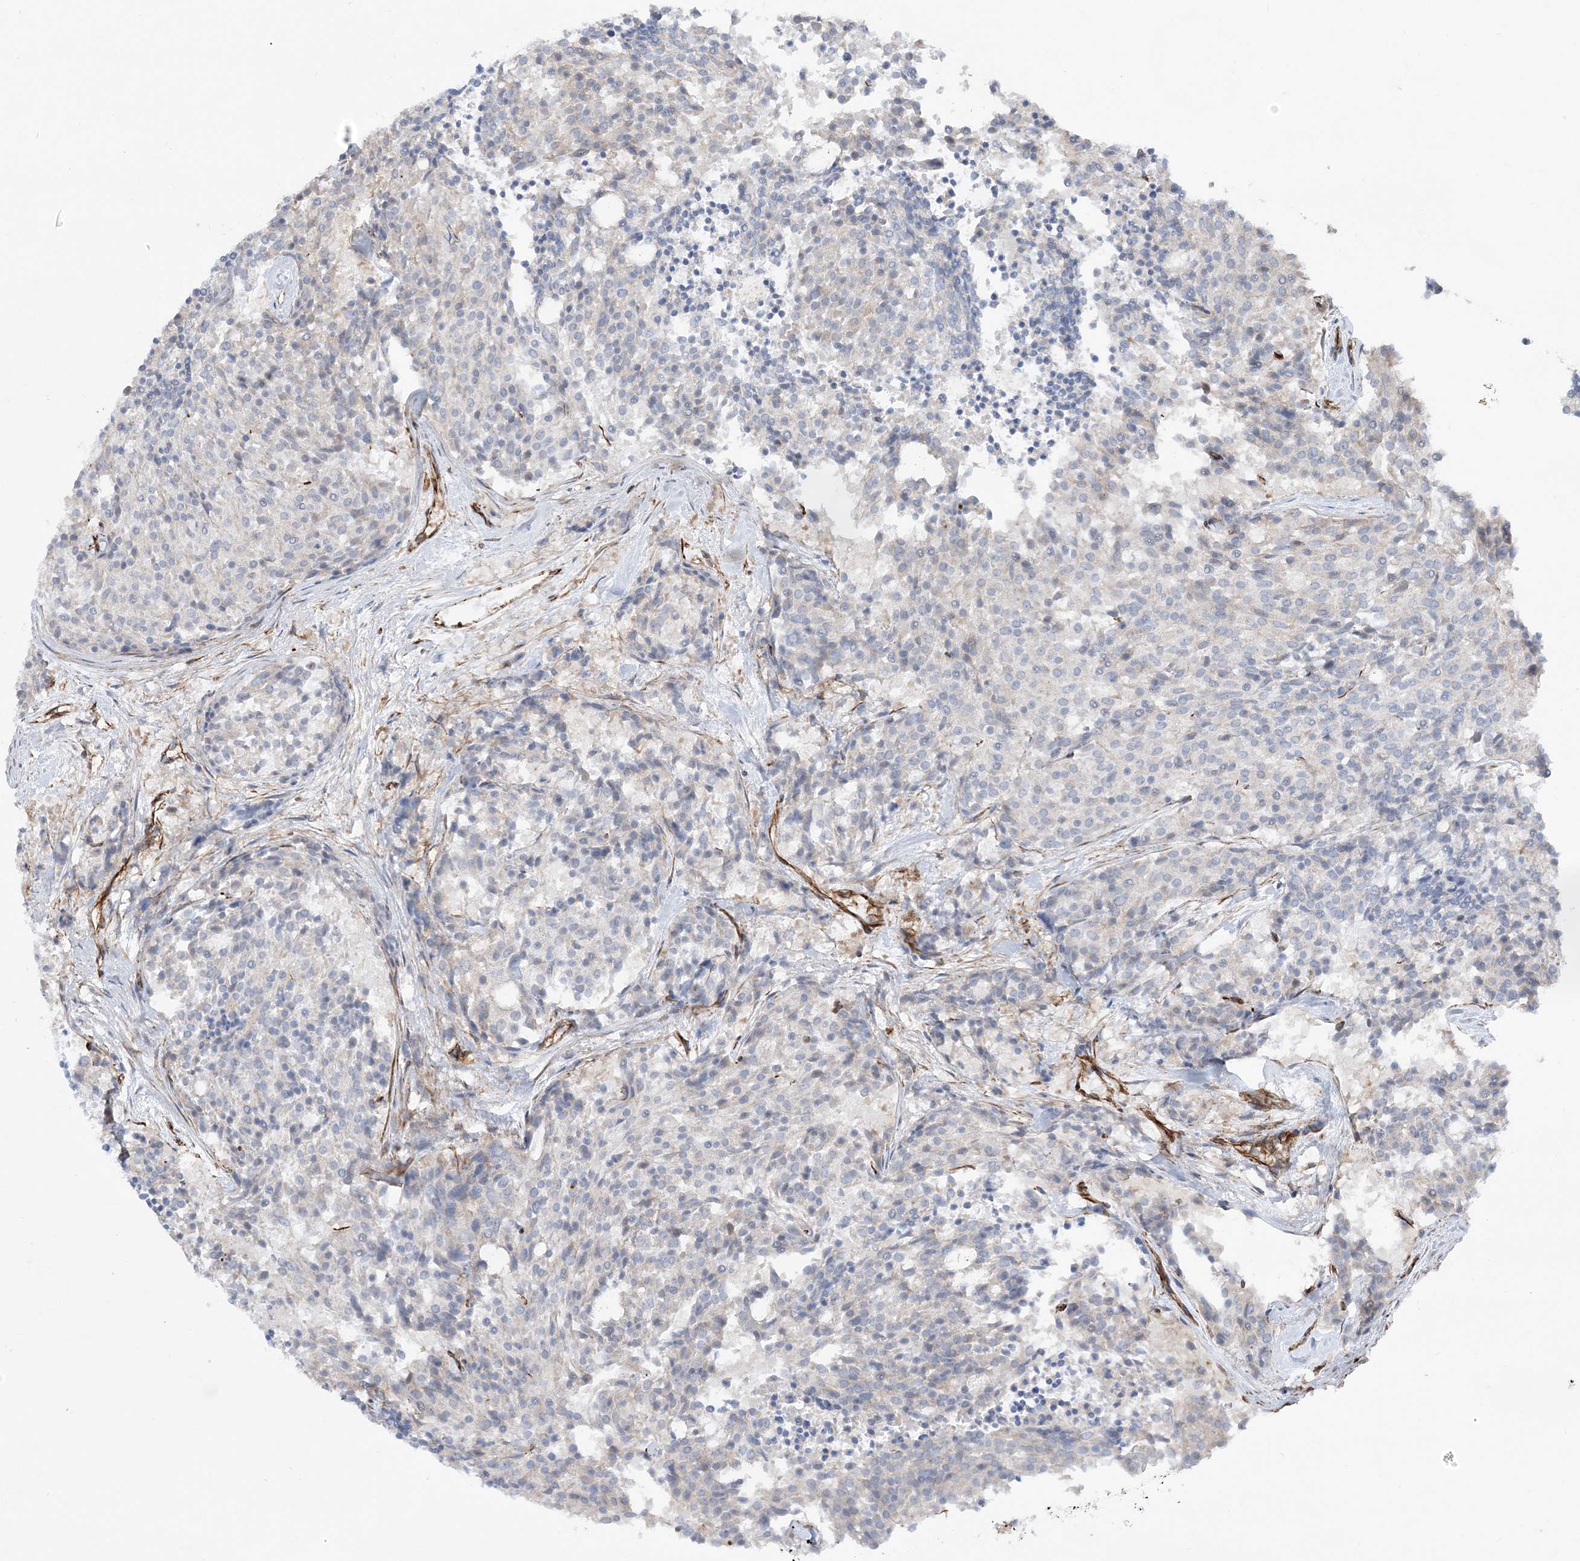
{"staining": {"intensity": "negative", "quantity": "none", "location": "none"}, "tissue": "carcinoid", "cell_type": "Tumor cells", "image_type": "cancer", "snomed": [{"axis": "morphology", "description": "Carcinoid, malignant, NOS"}, {"axis": "topography", "description": "Pancreas"}], "caption": "Tumor cells show no significant protein staining in carcinoid.", "gene": "SCLT1", "patient": {"sex": "female", "age": 54}}